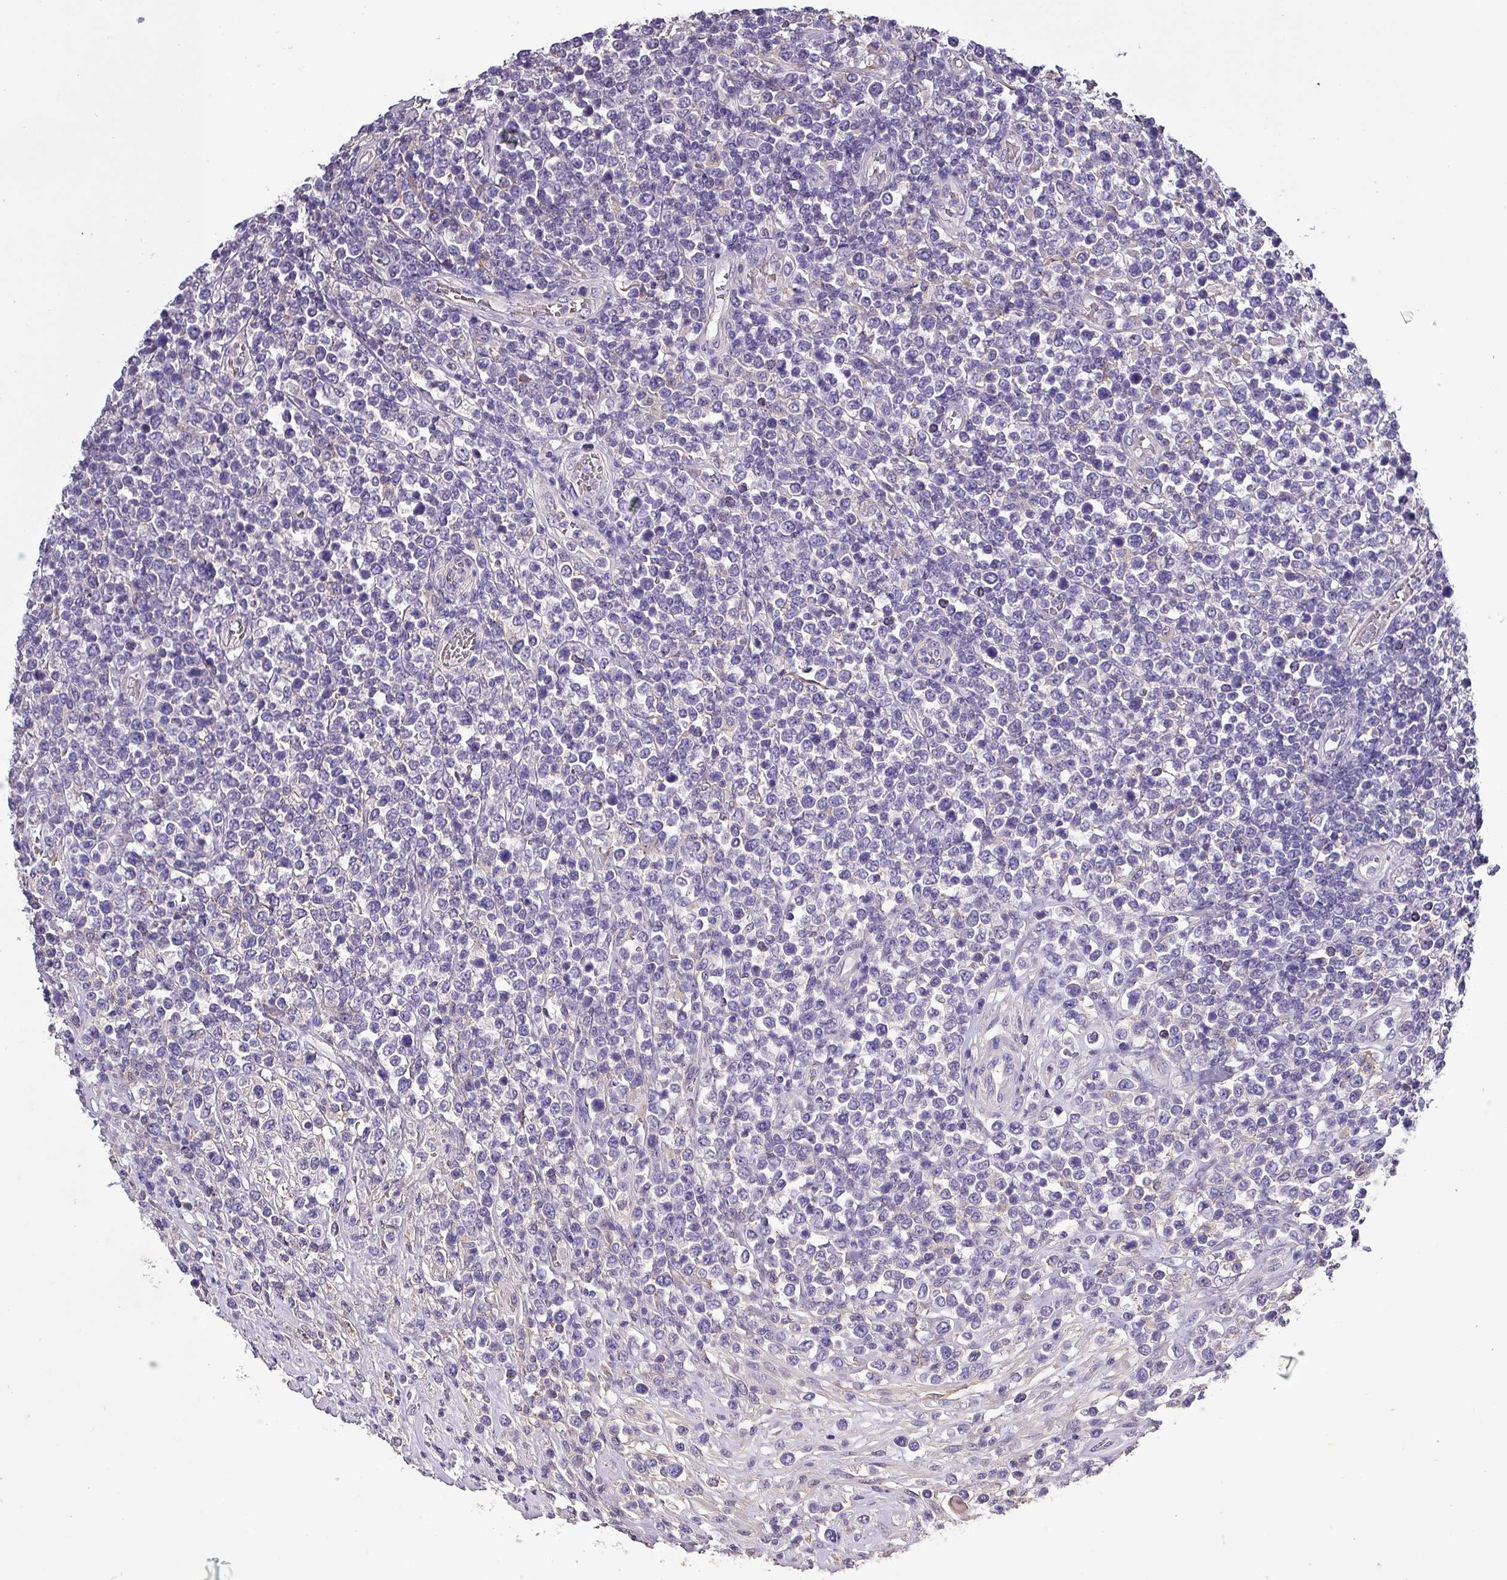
{"staining": {"intensity": "negative", "quantity": "none", "location": "none"}, "tissue": "lymphoma", "cell_type": "Tumor cells", "image_type": "cancer", "snomed": [{"axis": "morphology", "description": "Malignant lymphoma, non-Hodgkin's type, High grade"}, {"axis": "topography", "description": "Soft tissue"}], "caption": "Human lymphoma stained for a protein using immunohistochemistry shows no staining in tumor cells.", "gene": "HTRA4", "patient": {"sex": "female", "age": 56}}